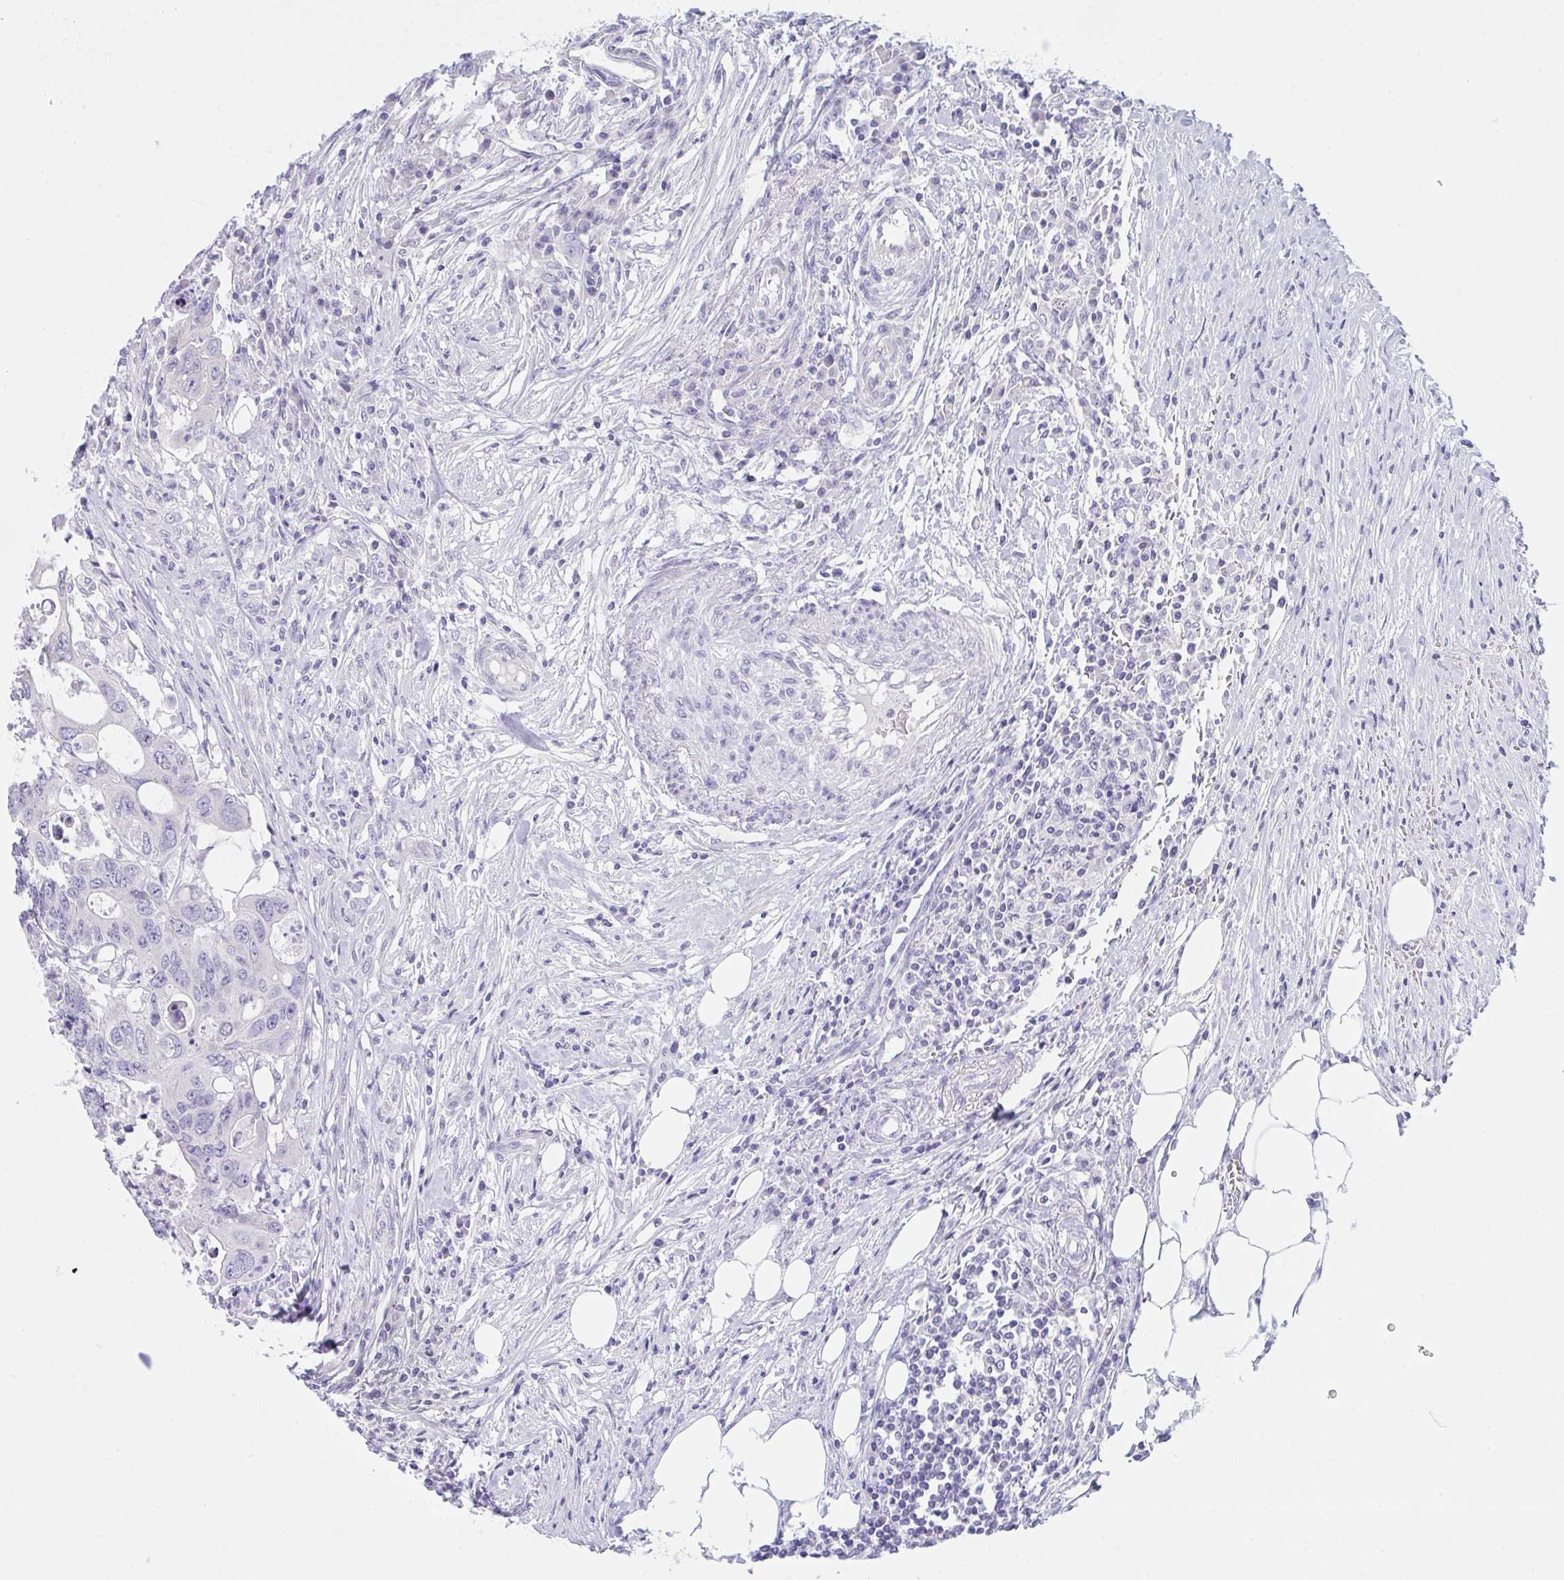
{"staining": {"intensity": "negative", "quantity": "none", "location": "none"}, "tissue": "colorectal cancer", "cell_type": "Tumor cells", "image_type": "cancer", "snomed": [{"axis": "morphology", "description": "Adenocarcinoma, NOS"}, {"axis": "topography", "description": "Colon"}], "caption": "Immunohistochemistry (IHC) histopathology image of colorectal cancer (adenocarcinoma) stained for a protein (brown), which displays no staining in tumor cells.", "gene": "NAA30", "patient": {"sex": "male", "age": 71}}